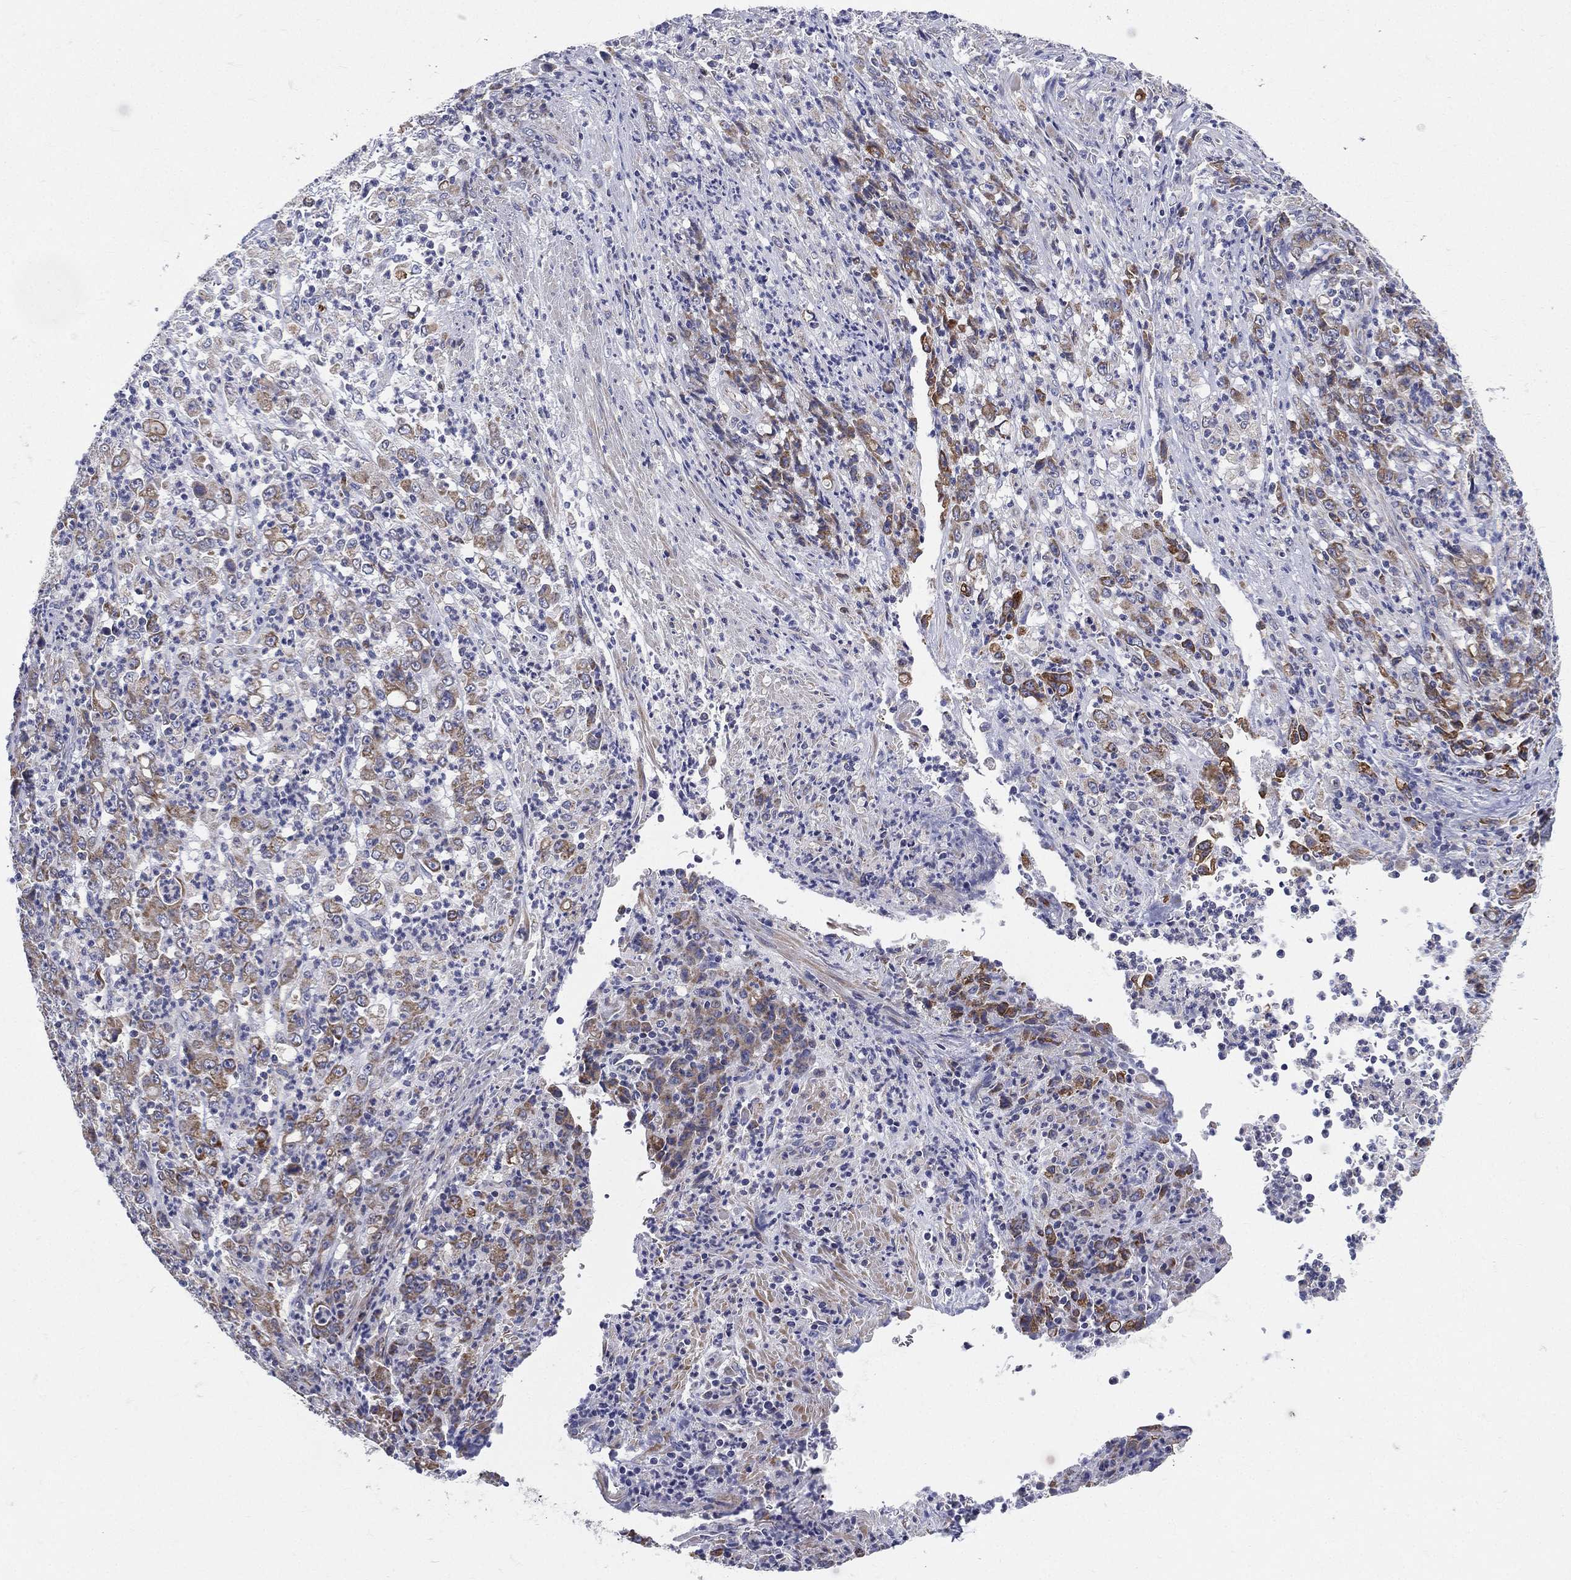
{"staining": {"intensity": "moderate", "quantity": "25%-75%", "location": "cytoplasmic/membranous"}, "tissue": "stomach cancer", "cell_type": "Tumor cells", "image_type": "cancer", "snomed": [{"axis": "morphology", "description": "Adenocarcinoma, NOS"}, {"axis": "topography", "description": "Stomach, lower"}], "caption": "Protein expression analysis of stomach adenocarcinoma exhibits moderate cytoplasmic/membranous staining in about 25%-75% of tumor cells.", "gene": "PWWP3A", "patient": {"sex": "female", "age": 71}}